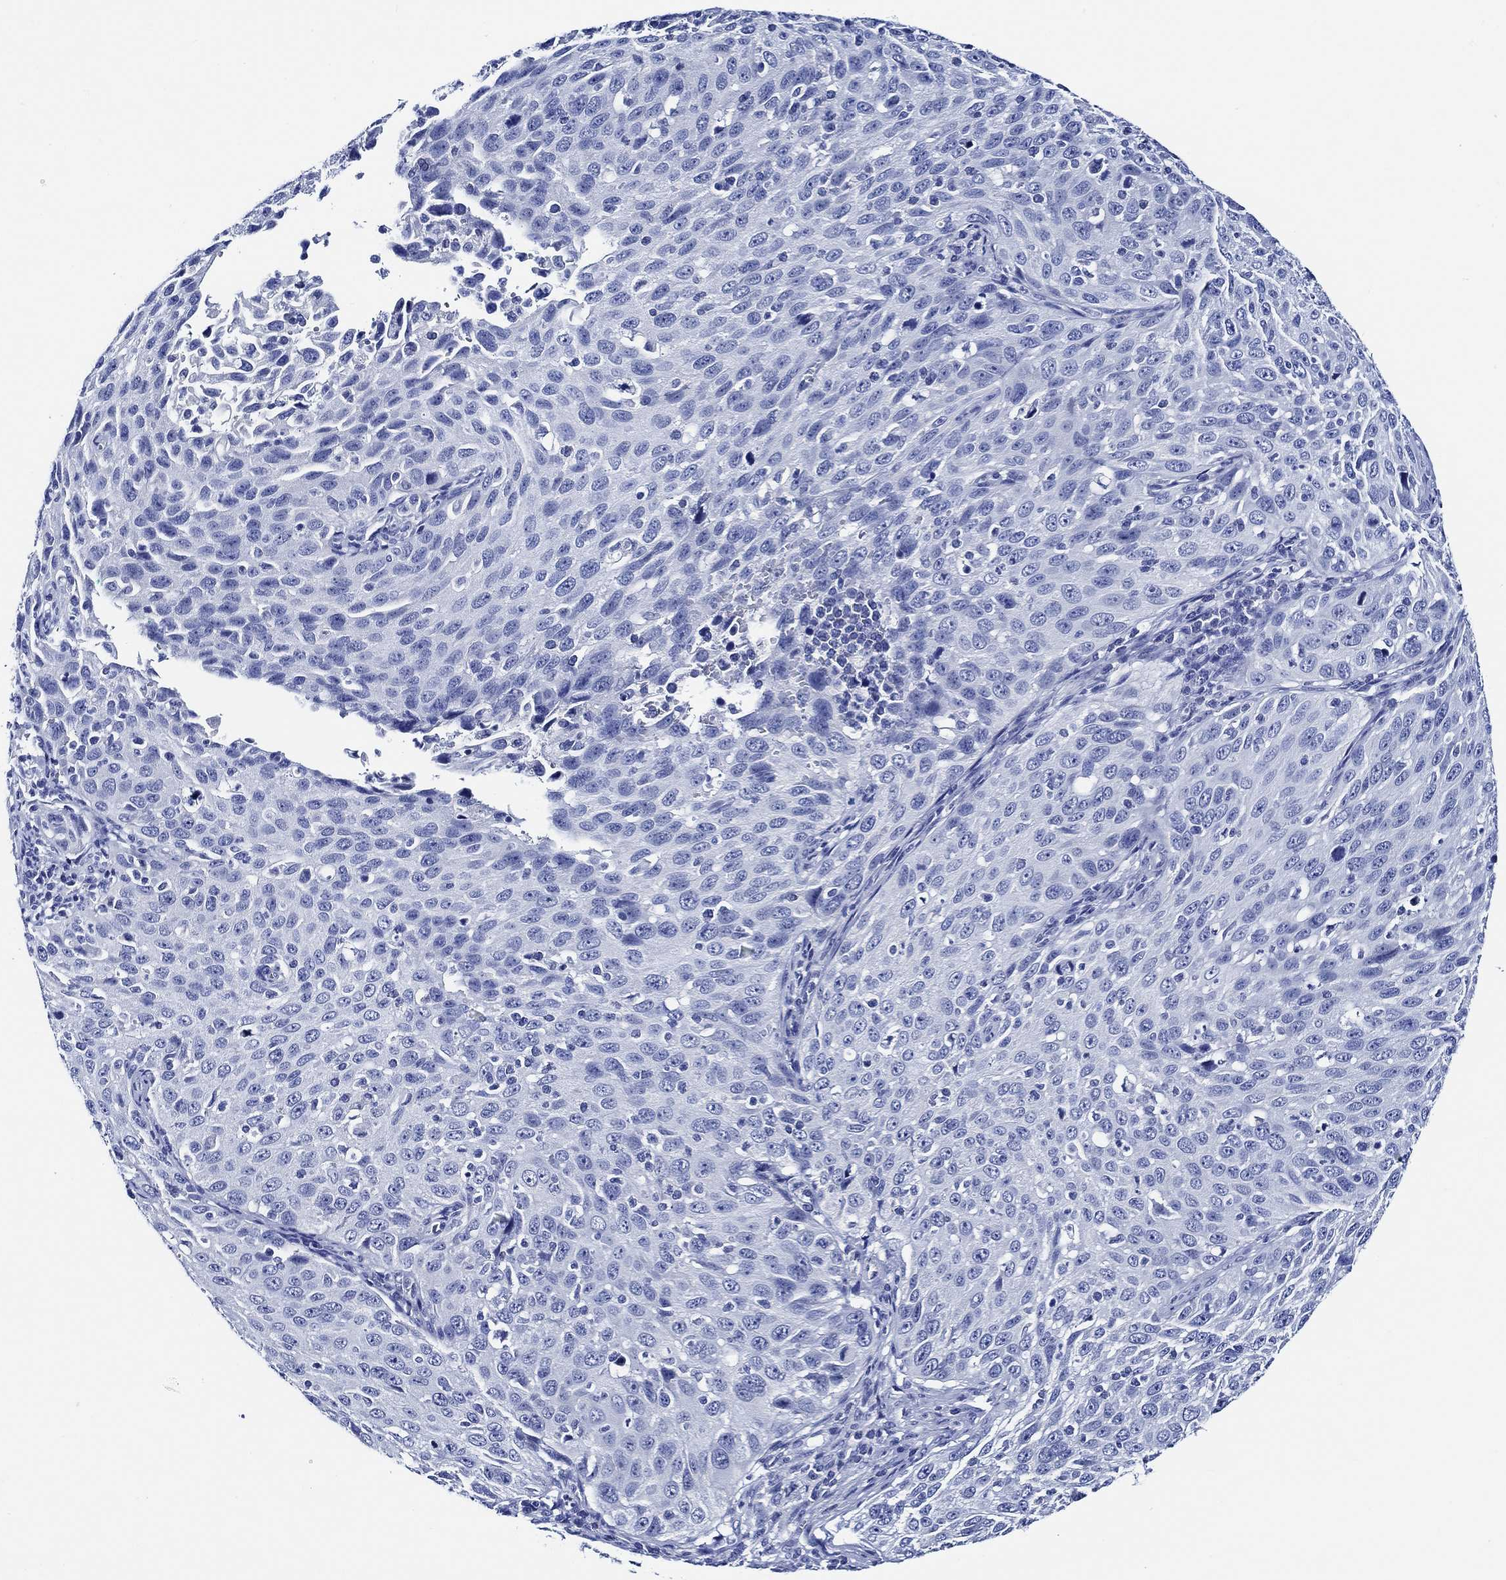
{"staining": {"intensity": "negative", "quantity": "none", "location": "none"}, "tissue": "cervical cancer", "cell_type": "Tumor cells", "image_type": "cancer", "snomed": [{"axis": "morphology", "description": "Squamous cell carcinoma, NOS"}, {"axis": "topography", "description": "Cervix"}], "caption": "This histopathology image is of cervical squamous cell carcinoma stained with immunohistochemistry (IHC) to label a protein in brown with the nuclei are counter-stained blue. There is no positivity in tumor cells.", "gene": "WDR62", "patient": {"sex": "female", "age": 26}}